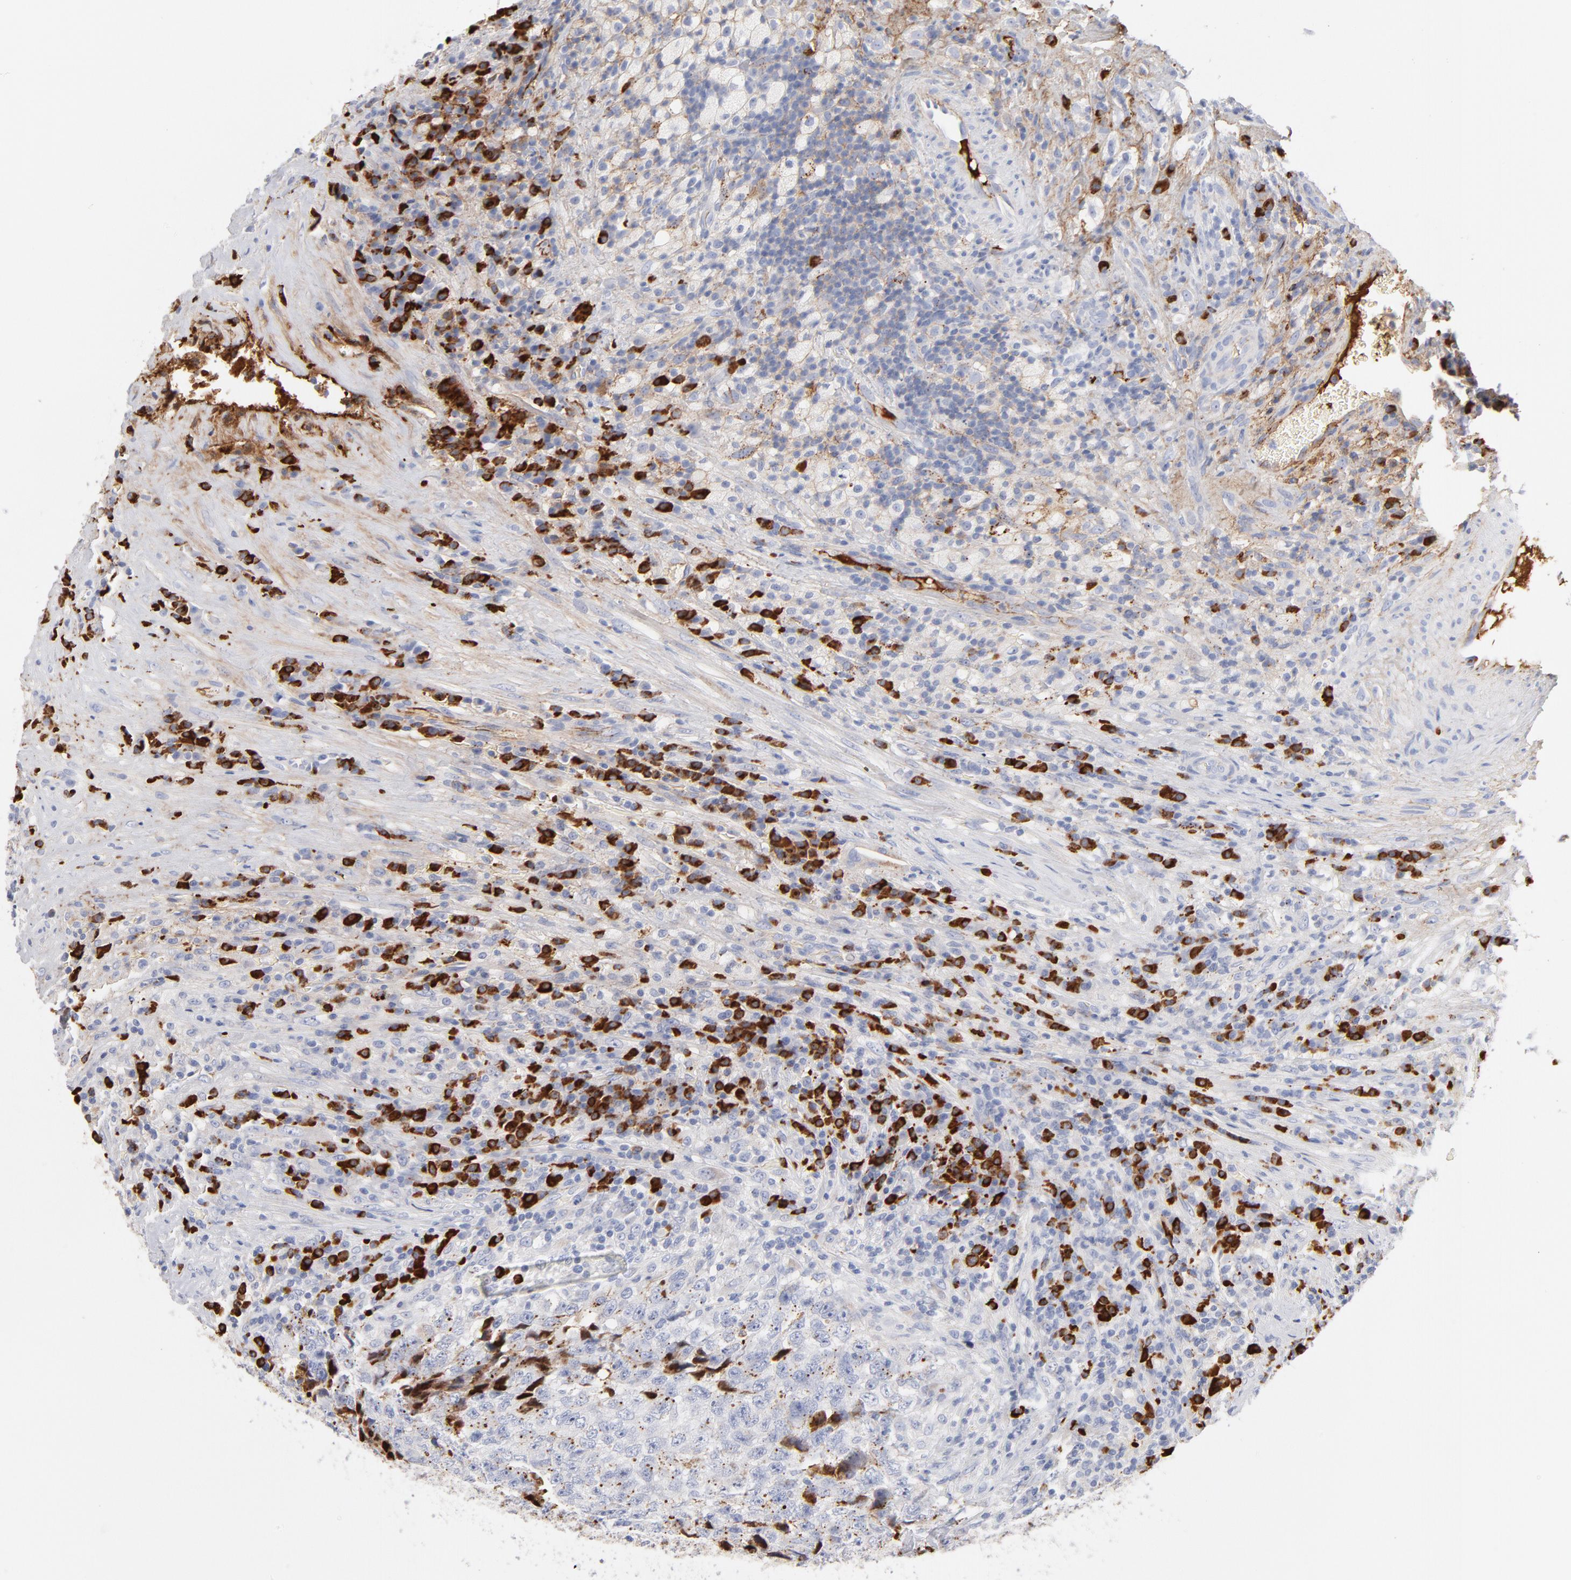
{"staining": {"intensity": "negative", "quantity": "none", "location": "none"}, "tissue": "testis cancer", "cell_type": "Tumor cells", "image_type": "cancer", "snomed": [{"axis": "morphology", "description": "Necrosis, NOS"}, {"axis": "morphology", "description": "Carcinoma, Embryonal, NOS"}, {"axis": "topography", "description": "Testis"}], "caption": "A high-resolution image shows immunohistochemistry (IHC) staining of testis cancer (embryonal carcinoma), which displays no significant positivity in tumor cells.", "gene": "PLAT", "patient": {"sex": "male", "age": 19}}